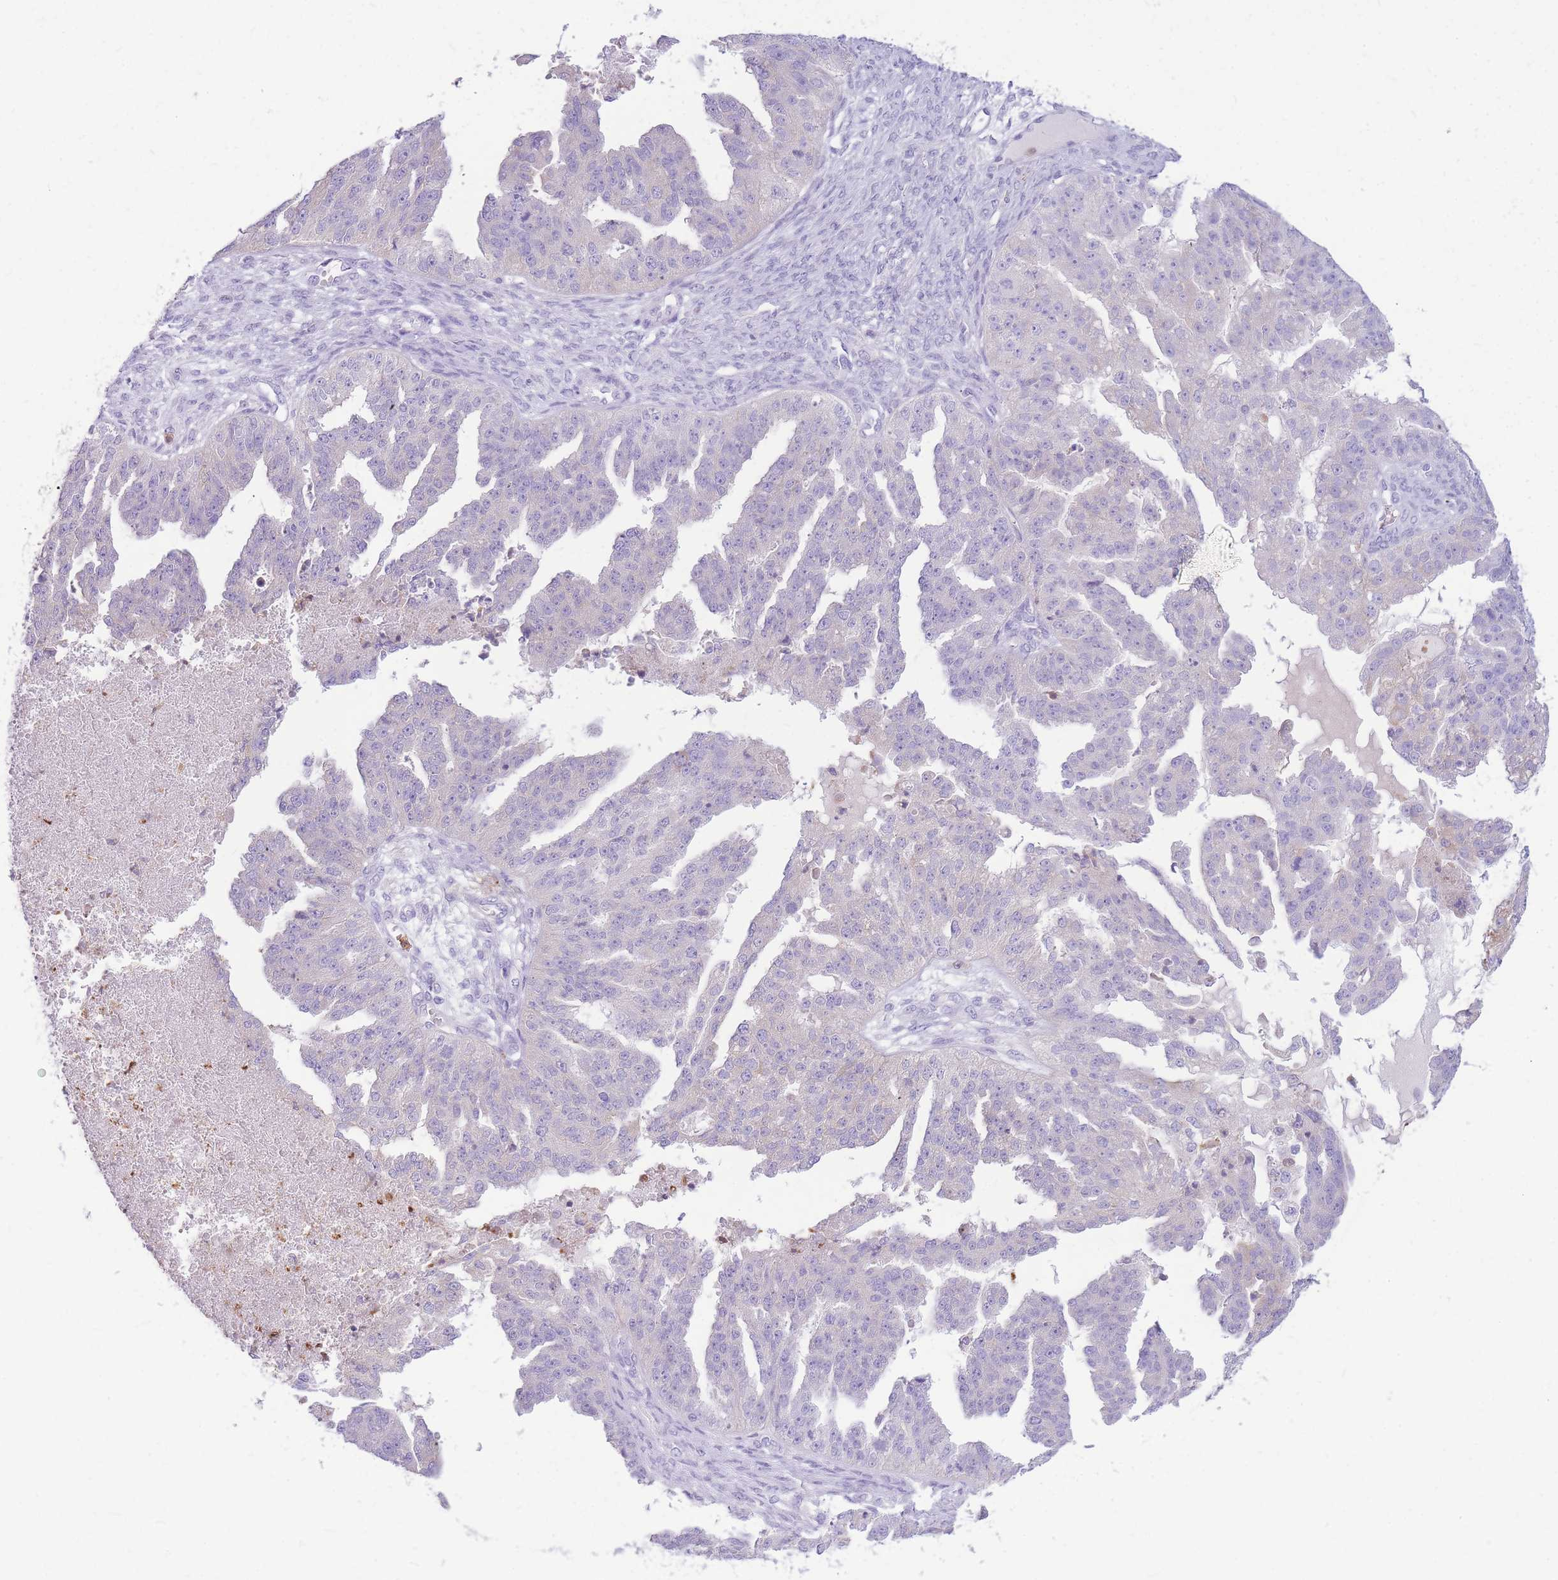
{"staining": {"intensity": "negative", "quantity": "none", "location": "none"}, "tissue": "ovarian cancer", "cell_type": "Tumor cells", "image_type": "cancer", "snomed": [{"axis": "morphology", "description": "Cystadenocarcinoma, serous, NOS"}, {"axis": "topography", "description": "Ovary"}], "caption": "Serous cystadenocarcinoma (ovarian) stained for a protein using immunohistochemistry (IHC) exhibits no staining tumor cells.", "gene": "TPSAB1", "patient": {"sex": "female", "age": 58}}